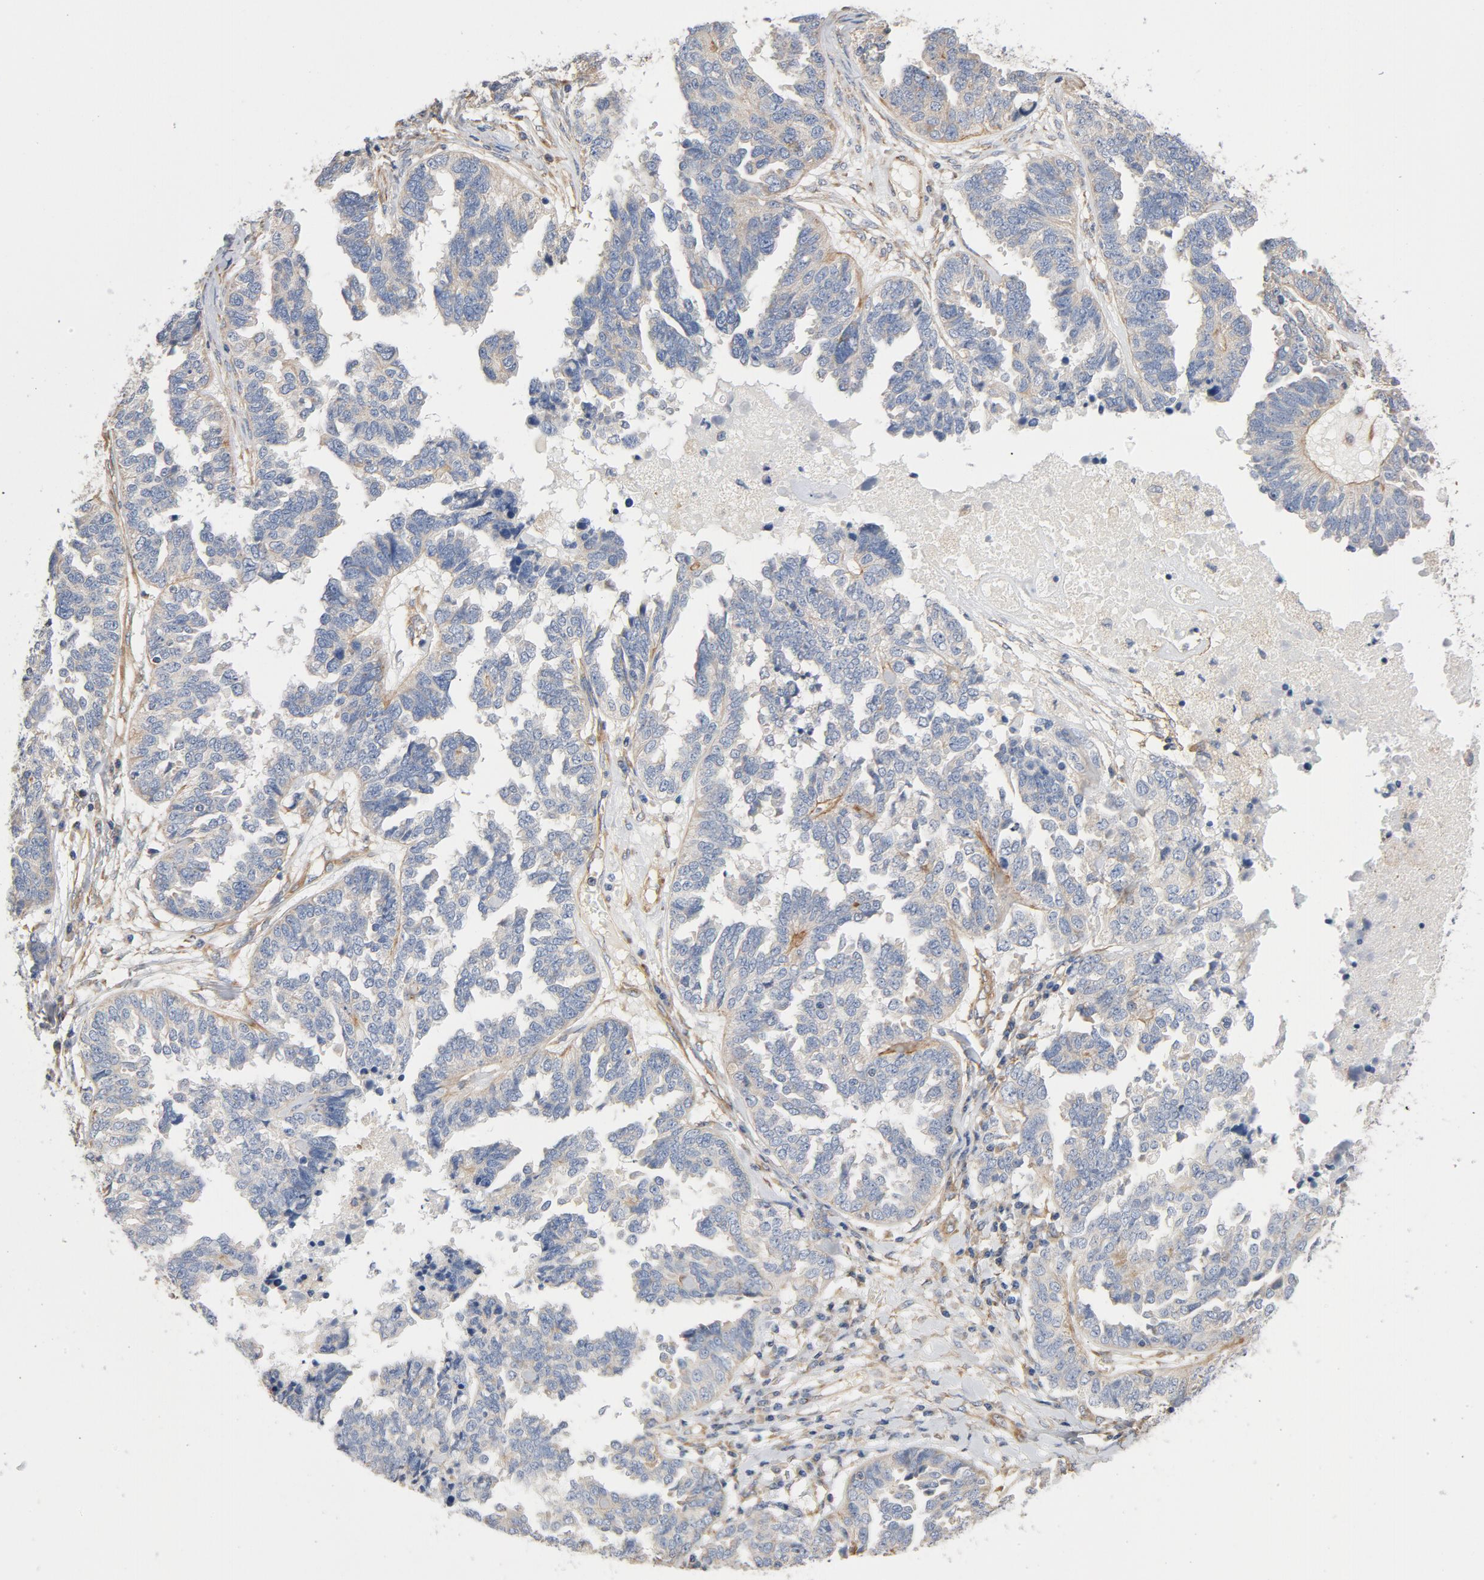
{"staining": {"intensity": "weak", "quantity": "<25%", "location": "cytoplasmic/membranous"}, "tissue": "ovarian cancer", "cell_type": "Tumor cells", "image_type": "cancer", "snomed": [{"axis": "morphology", "description": "Cystadenocarcinoma, serous, NOS"}, {"axis": "topography", "description": "Ovary"}], "caption": "This is an immunohistochemistry (IHC) micrograph of ovarian cancer (serous cystadenocarcinoma). There is no staining in tumor cells.", "gene": "ILK", "patient": {"sex": "female", "age": 82}}